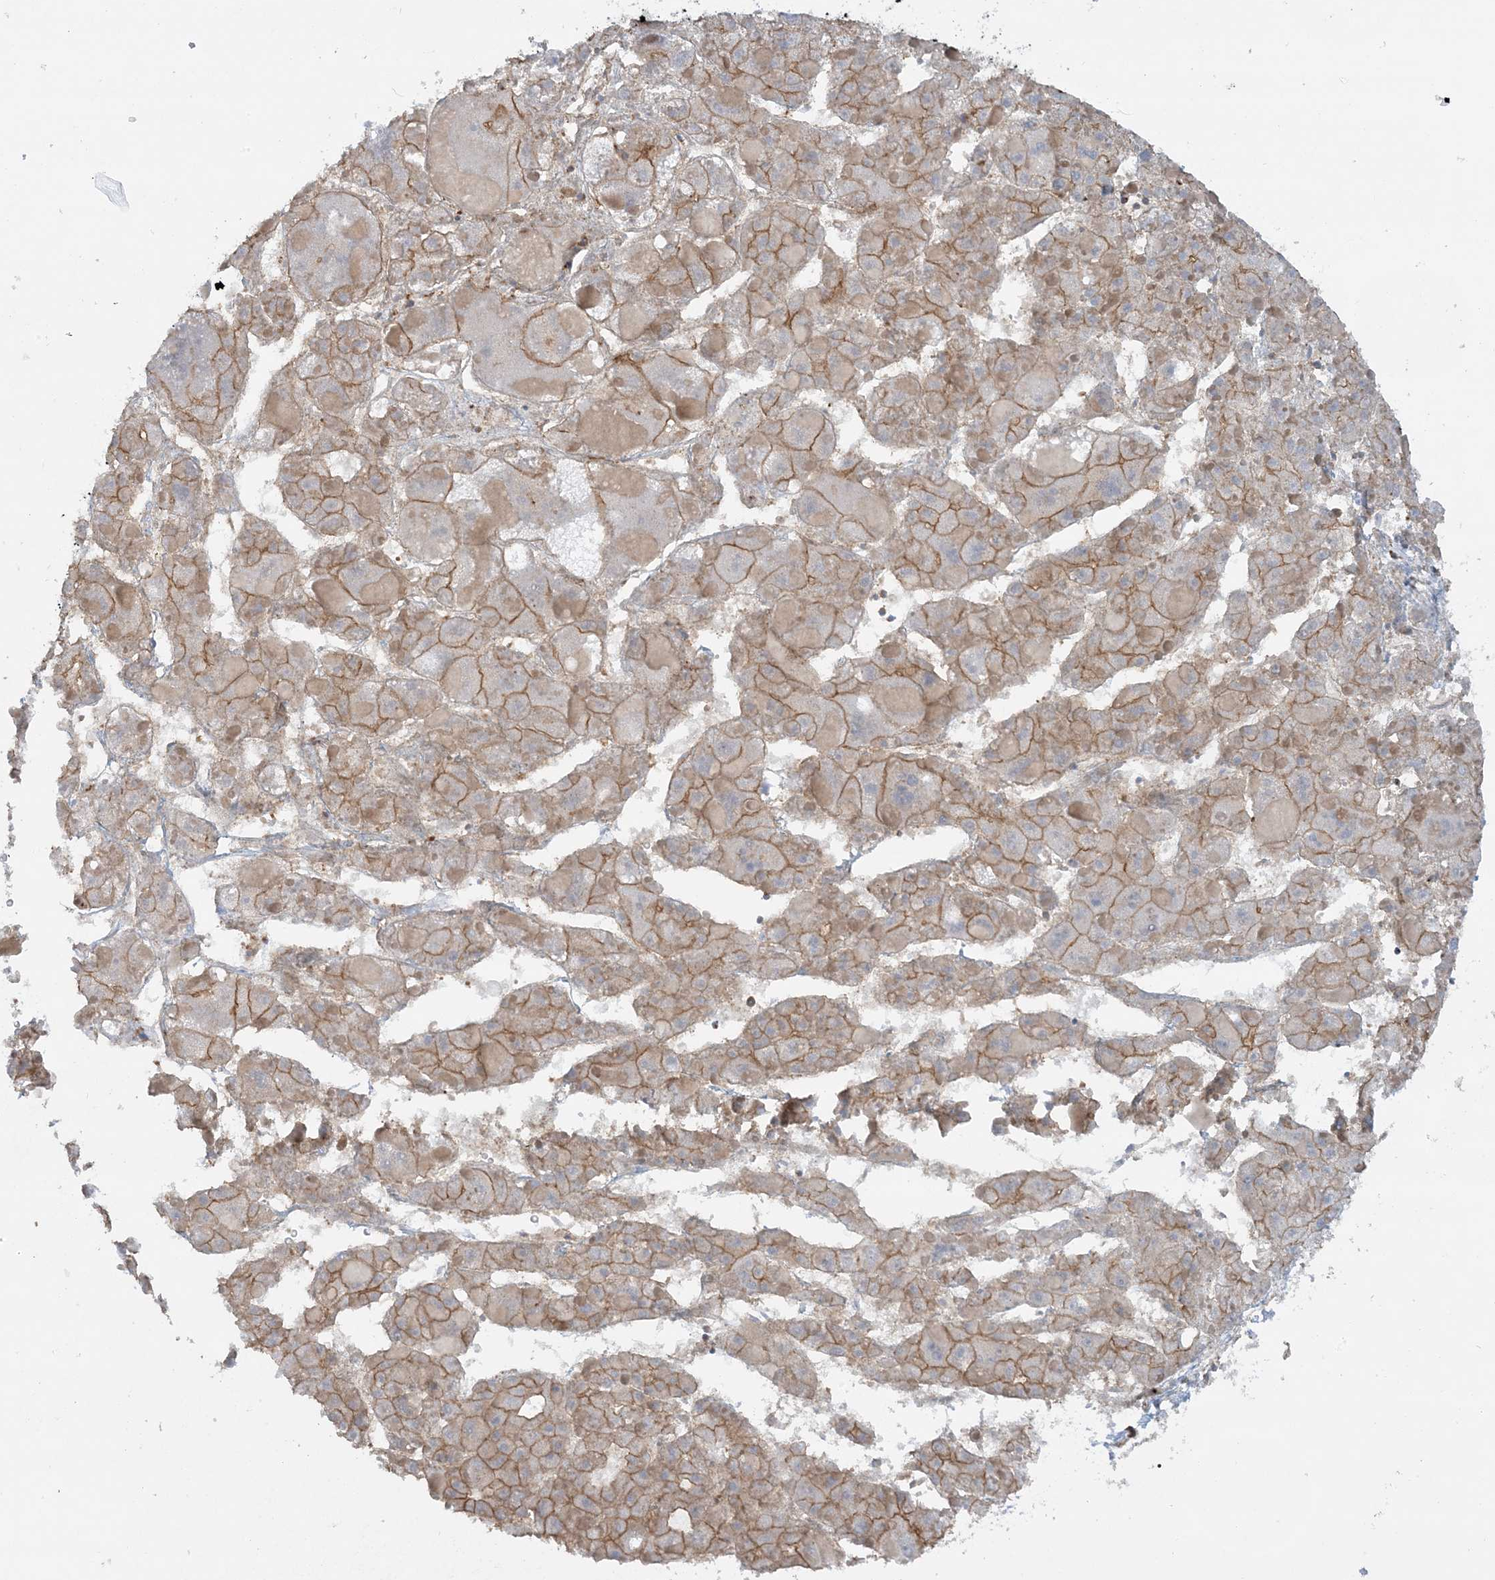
{"staining": {"intensity": "moderate", "quantity": "25%-75%", "location": "cytoplasmic/membranous"}, "tissue": "liver cancer", "cell_type": "Tumor cells", "image_type": "cancer", "snomed": [{"axis": "morphology", "description": "Carcinoma, Hepatocellular, NOS"}, {"axis": "topography", "description": "Liver"}], "caption": "Tumor cells exhibit medium levels of moderate cytoplasmic/membranous expression in approximately 25%-75% of cells in liver cancer (hepatocellular carcinoma).", "gene": "STAM2", "patient": {"sex": "female", "age": 73}}